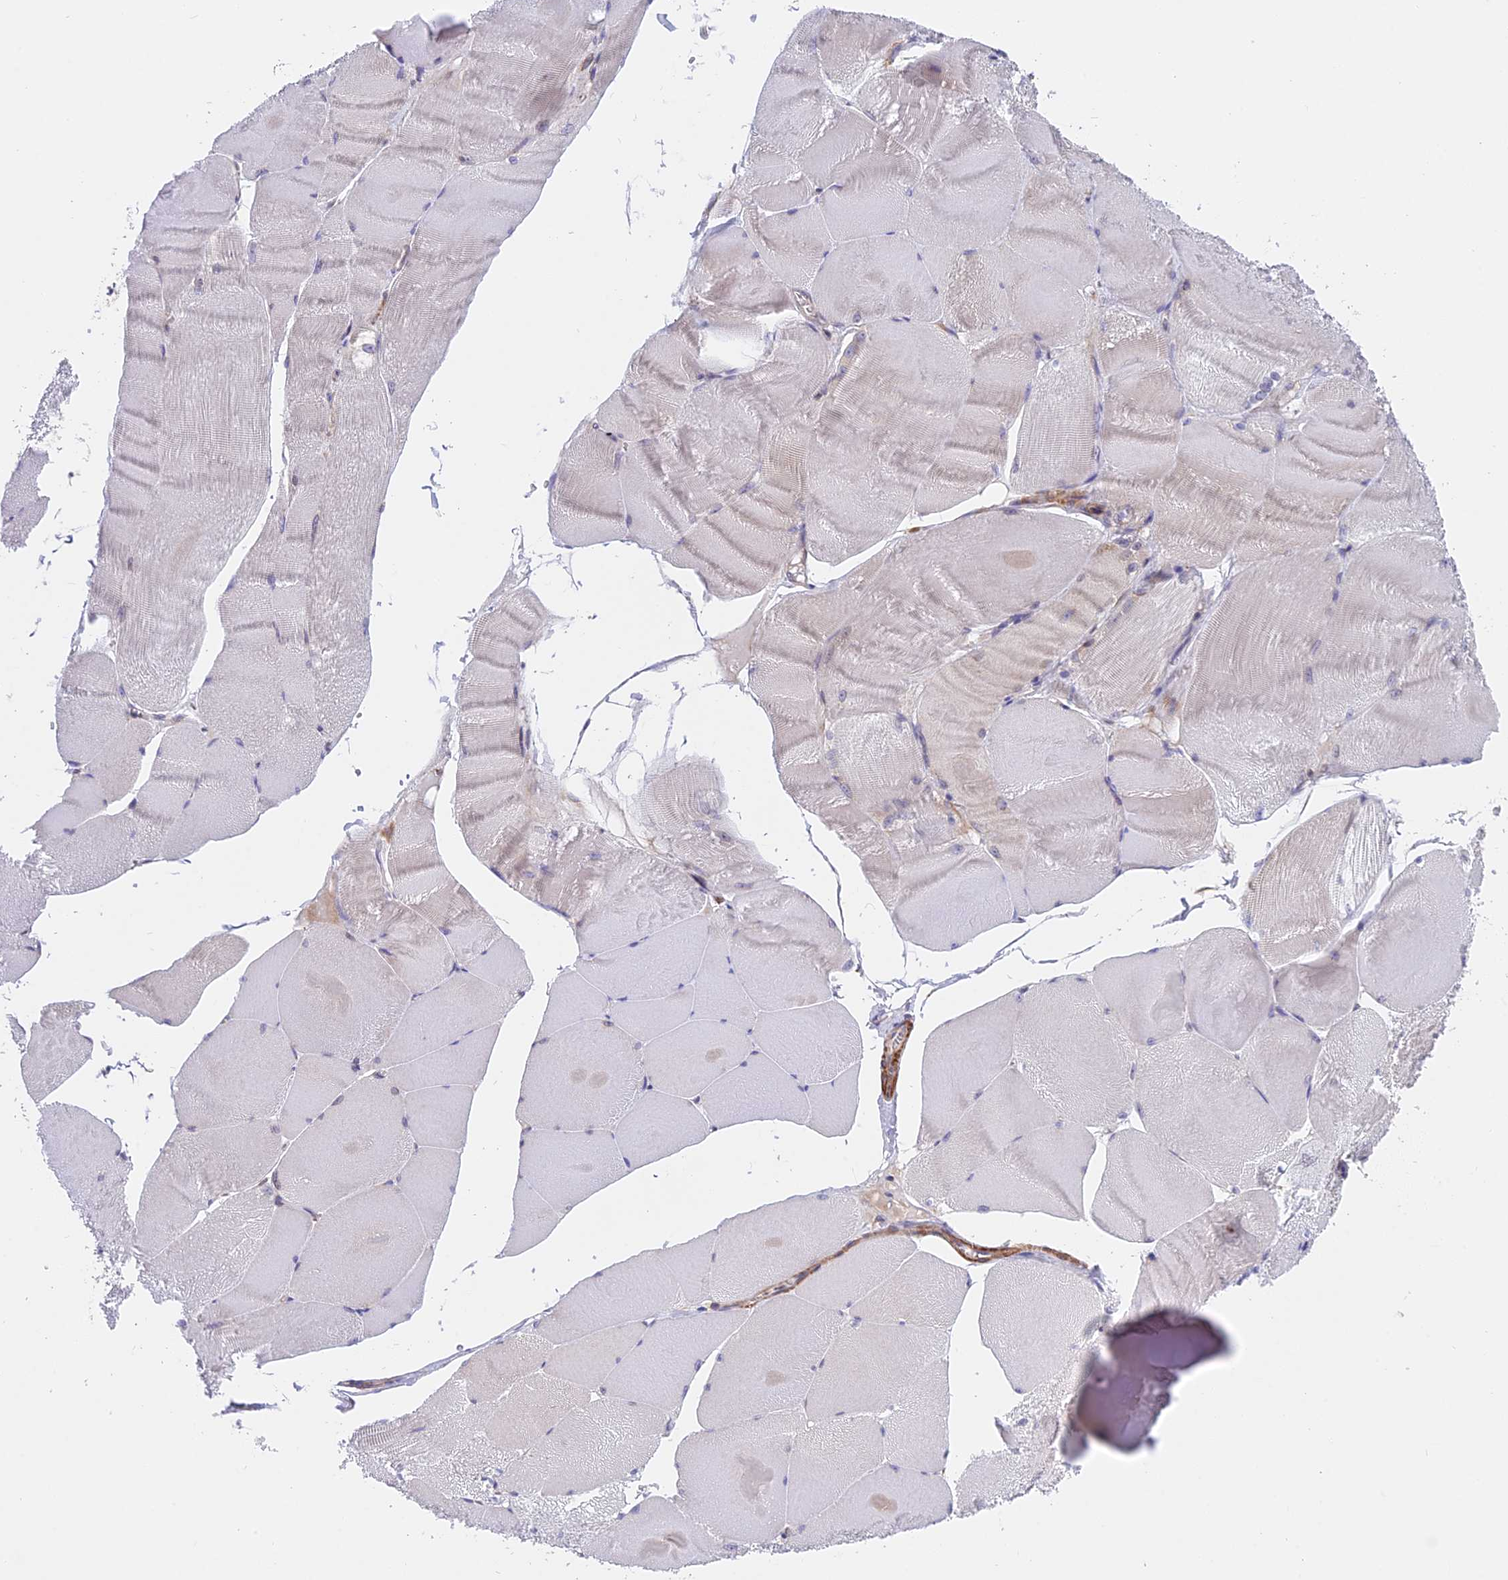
{"staining": {"intensity": "weak", "quantity": "<25%", "location": "cytoplasmic/membranous"}, "tissue": "skeletal muscle", "cell_type": "Myocytes", "image_type": "normal", "snomed": [{"axis": "morphology", "description": "Normal tissue, NOS"}, {"axis": "morphology", "description": "Basal cell carcinoma"}, {"axis": "topography", "description": "Skeletal muscle"}], "caption": "Immunohistochemistry (IHC) photomicrograph of normal skeletal muscle stained for a protein (brown), which demonstrates no staining in myocytes. (Stains: DAB (3,3'-diaminobenzidine) immunohistochemistry with hematoxylin counter stain, Microscopy: brightfield microscopy at high magnification).", "gene": "TBC1D20", "patient": {"sex": "female", "age": 64}}